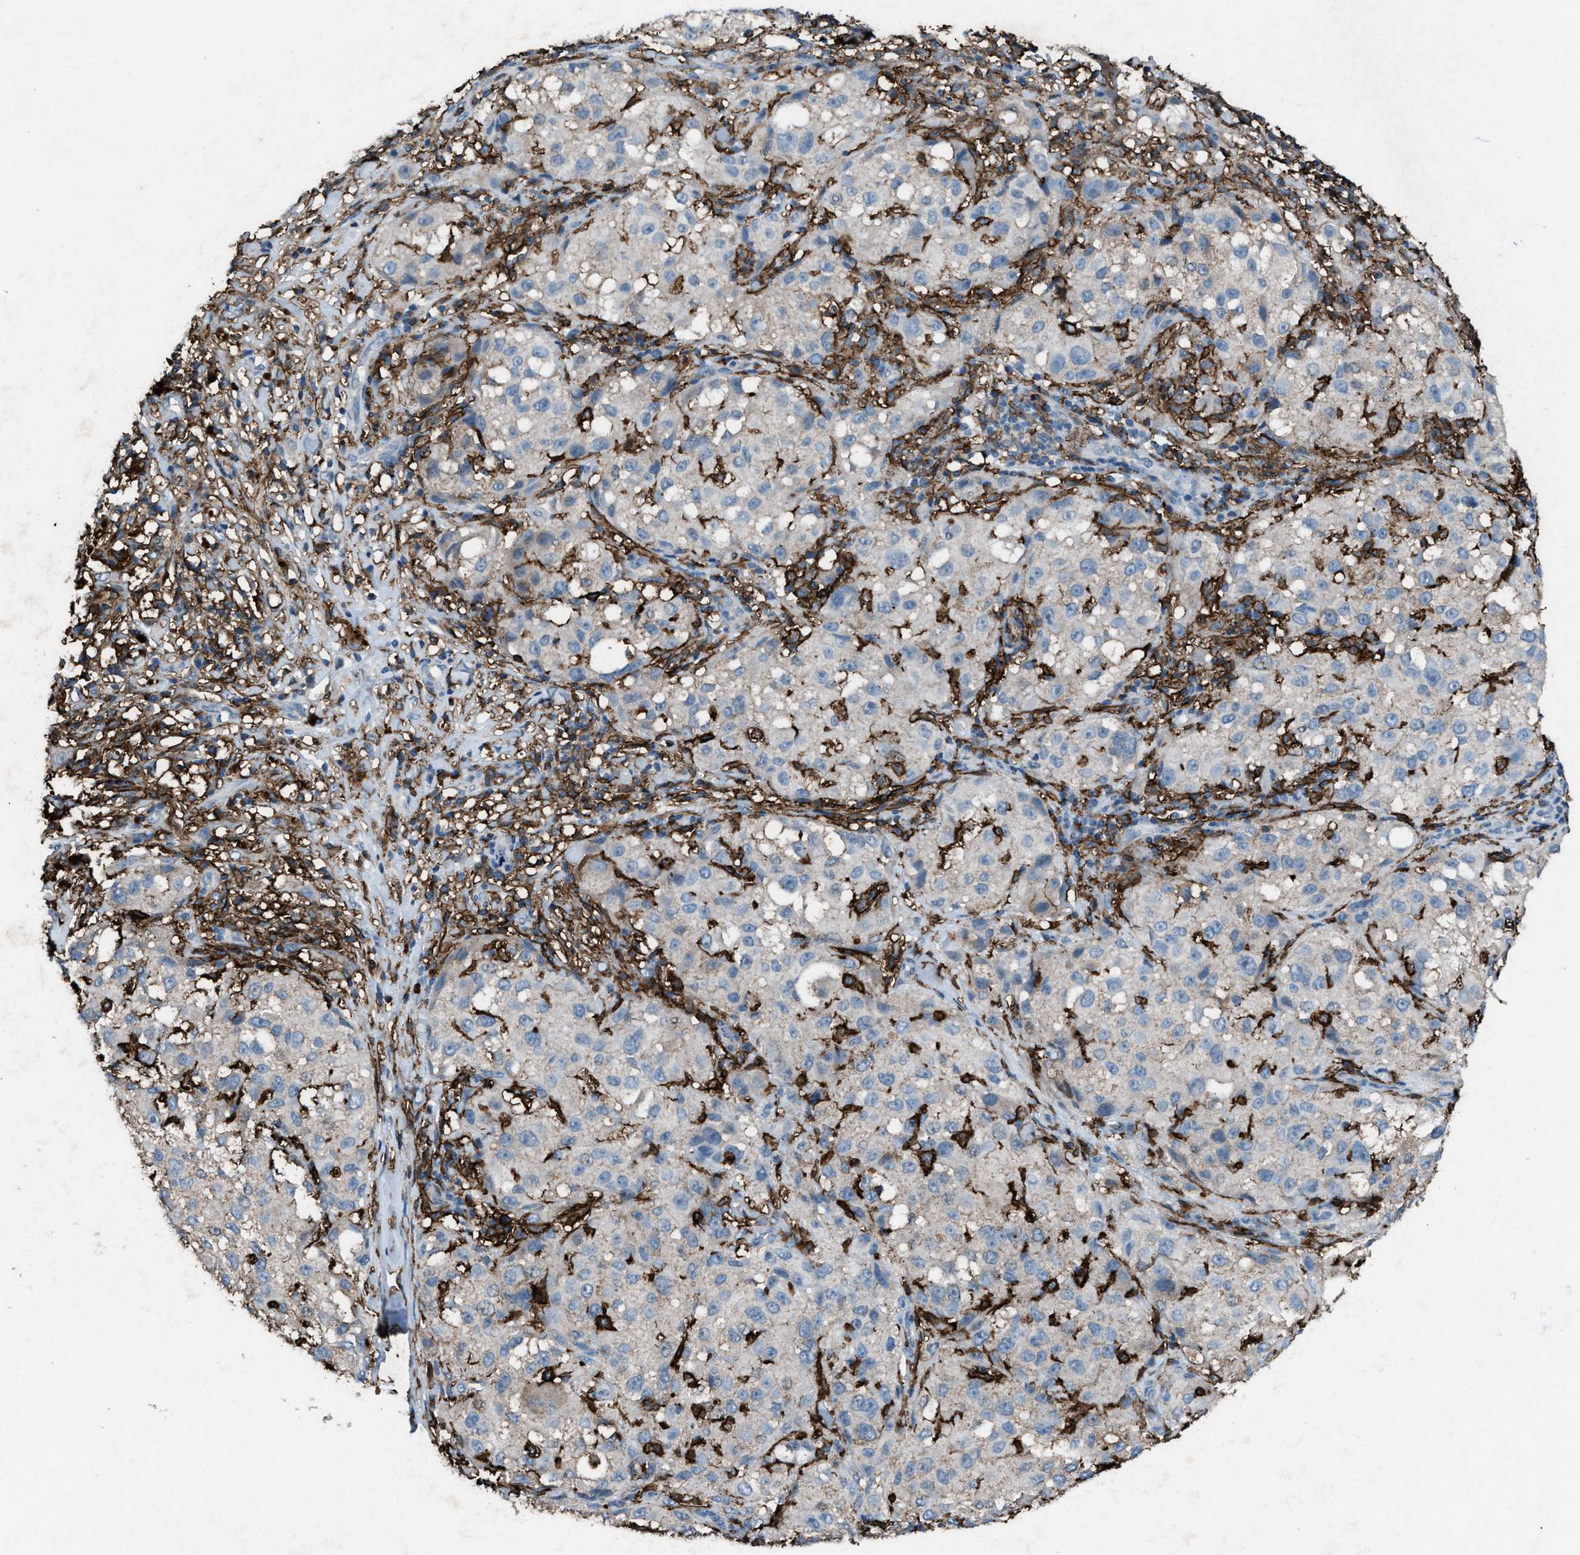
{"staining": {"intensity": "negative", "quantity": "none", "location": "none"}, "tissue": "melanoma", "cell_type": "Tumor cells", "image_type": "cancer", "snomed": [{"axis": "morphology", "description": "Necrosis, NOS"}, {"axis": "morphology", "description": "Malignant melanoma, NOS"}, {"axis": "topography", "description": "Skin"}], "caption": "DAB immunohistochemical staining of human malignant melanoma exhibits no significant expression in tumor cells.", "gene": "FCER1G", "patient": {"sex": "female", "age": 87}}